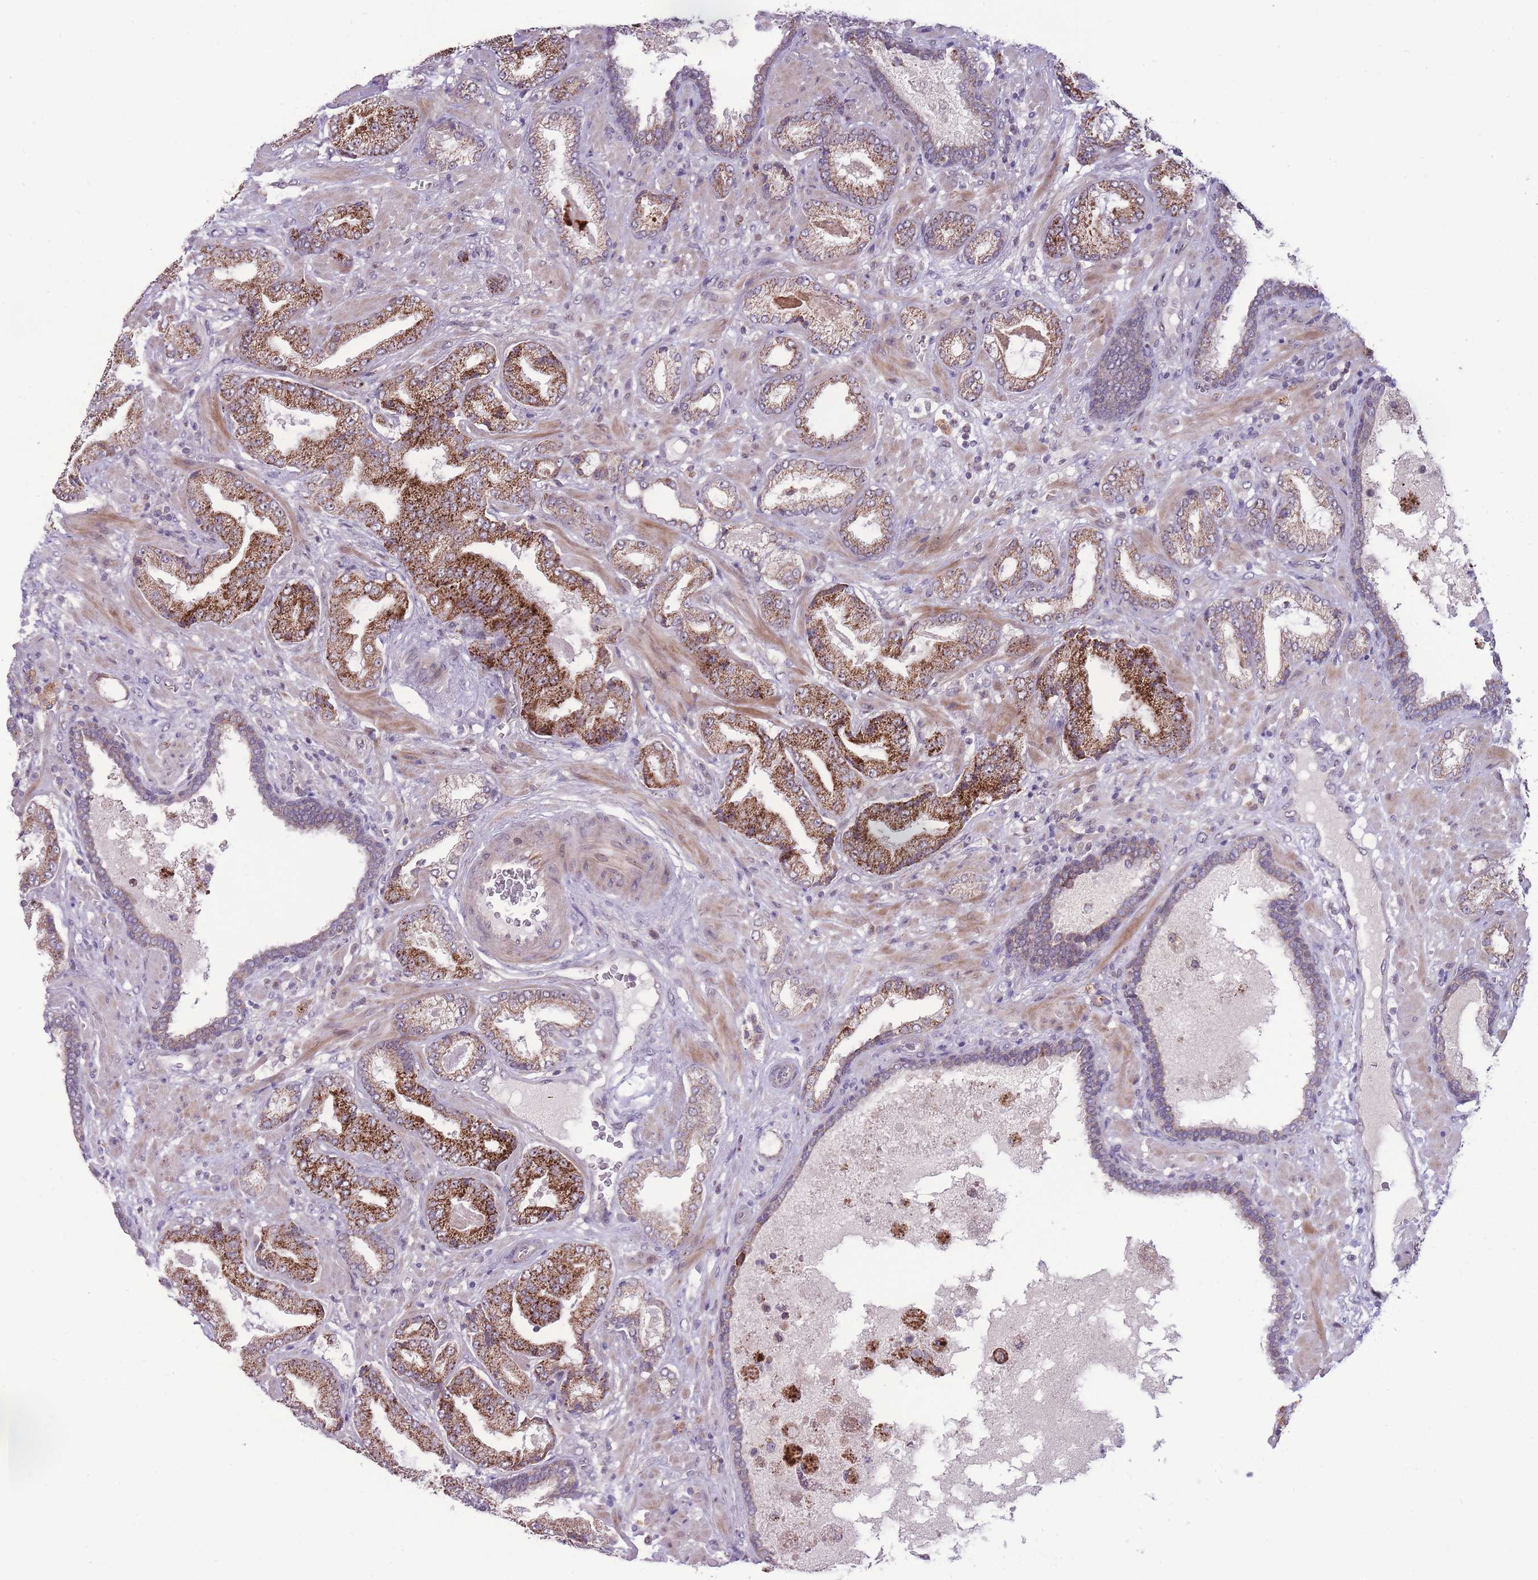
{"staining": {"intensity": "strong", "quantity": "25%-75%", "location": "cytoplasmic/membranous"}, "tissue": "prostate cancer", "cell_type": "Tumor cells", "image_type": "cancer", "snomed": [{"axis": "morphology", "description": "Adenocarcinoma, High grade"}, {"axis": "topography", "description": "Prostate"}], "caption": "Tumor cells exhibit strong cytoplasmic/membranous expression in about 25%-75% of cells in prostate high-grade adenocarcinoma. (IHC, brightfield microscopy, high magnification).", "gene": "MCIDAS", "patient": {"sex": "male", "age": 68}}